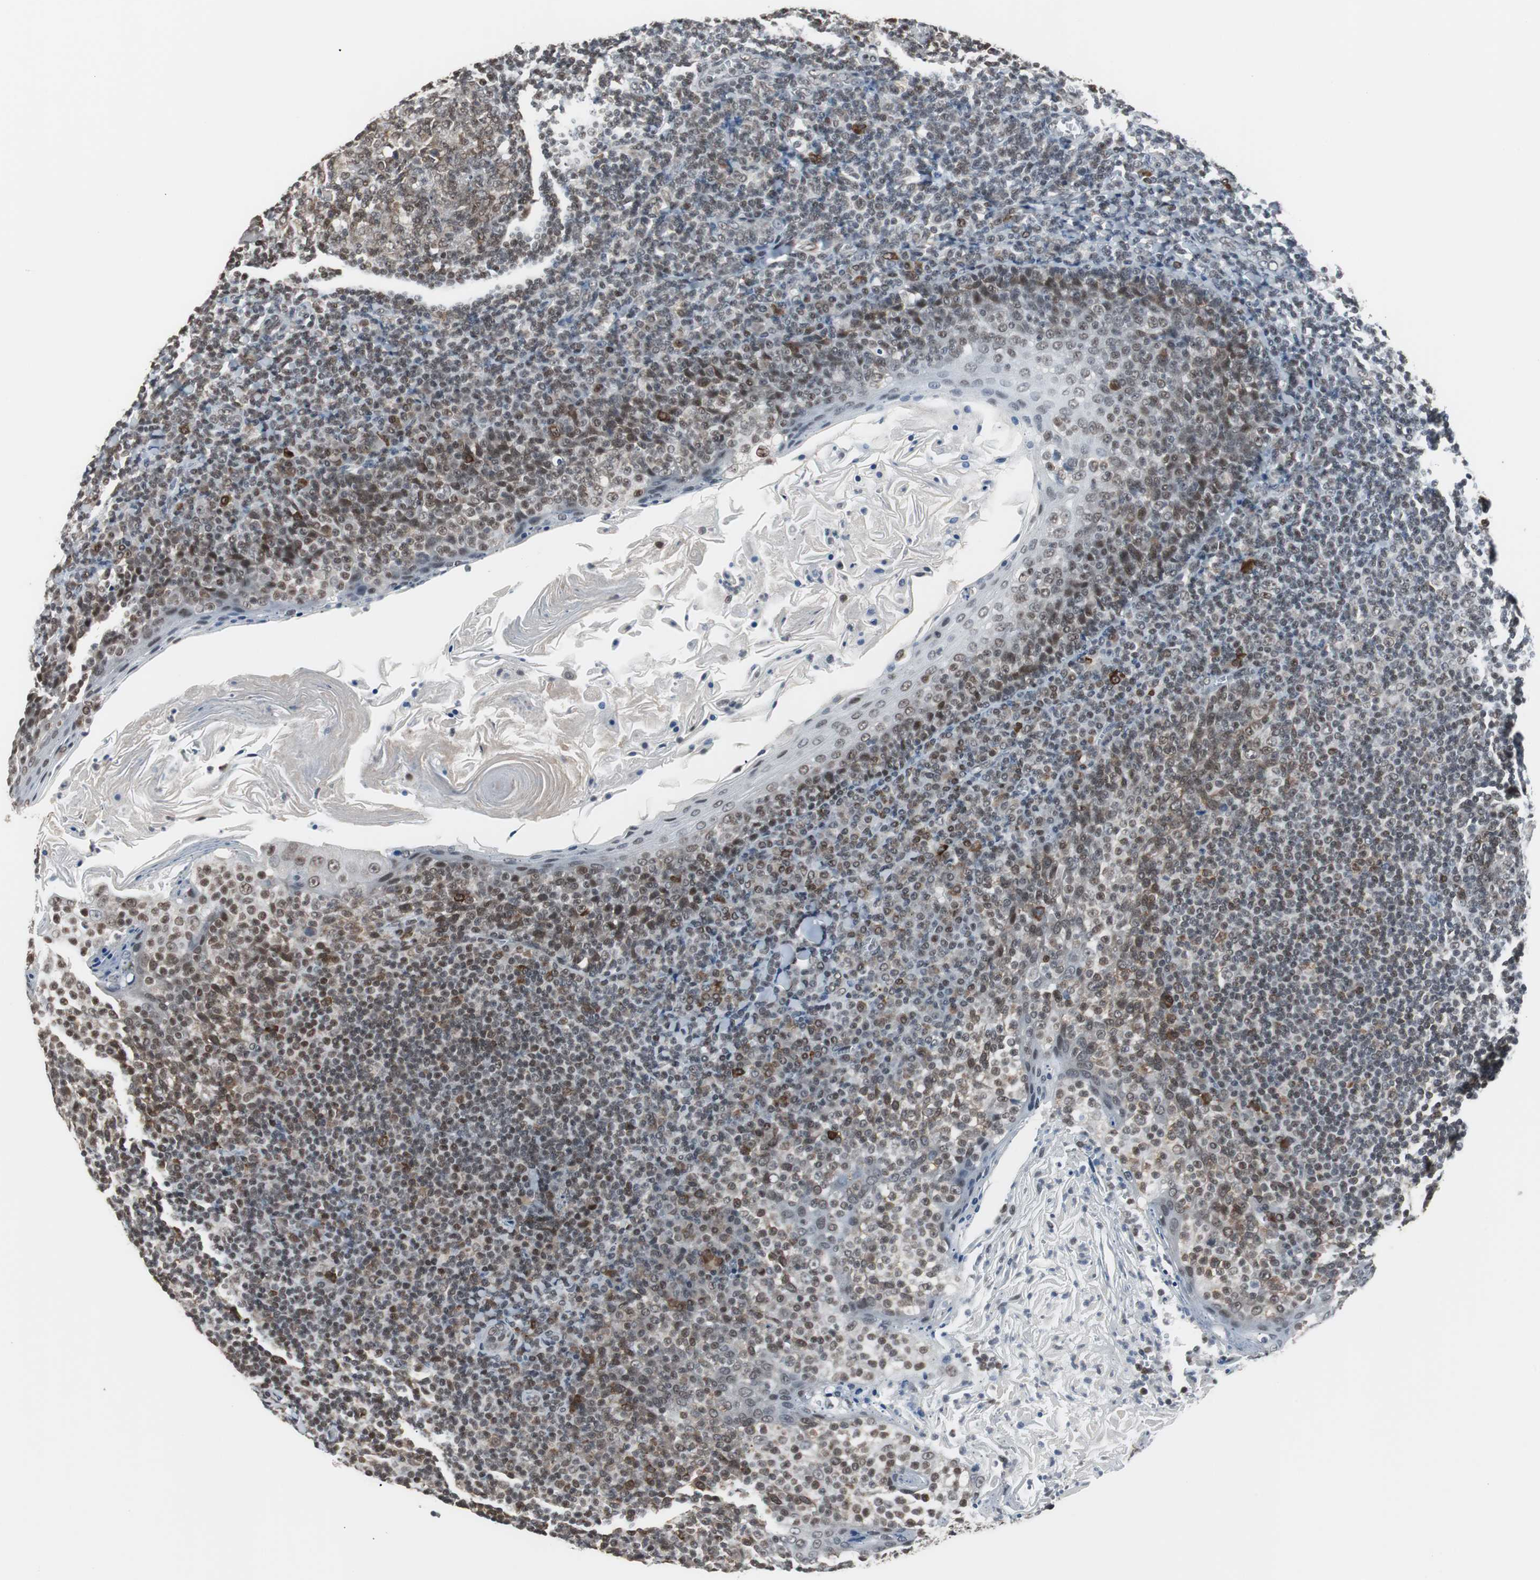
{"staining": {"intensity": "moderate", "quantity": ">75%", "location": "cytoplasmic/membranous,nuclear"}, "tissue": "tonsil", "cell_type": "Germinal center cells", "image_type": "normal", "snomed": [{"axis": "morphology", "description": "Normal tissue, NOS"}, {"axis": "topography", "description": "Tonsil"}], "caption": "Immunohistochemistry of benign human tonsil shows medium levels of moderate cytoplasmic/membranous,nuclear positivity in approximately >75% of germinal center cells.", "gene": "TAF7", "patient": {"sex": "male", "age": 31}}